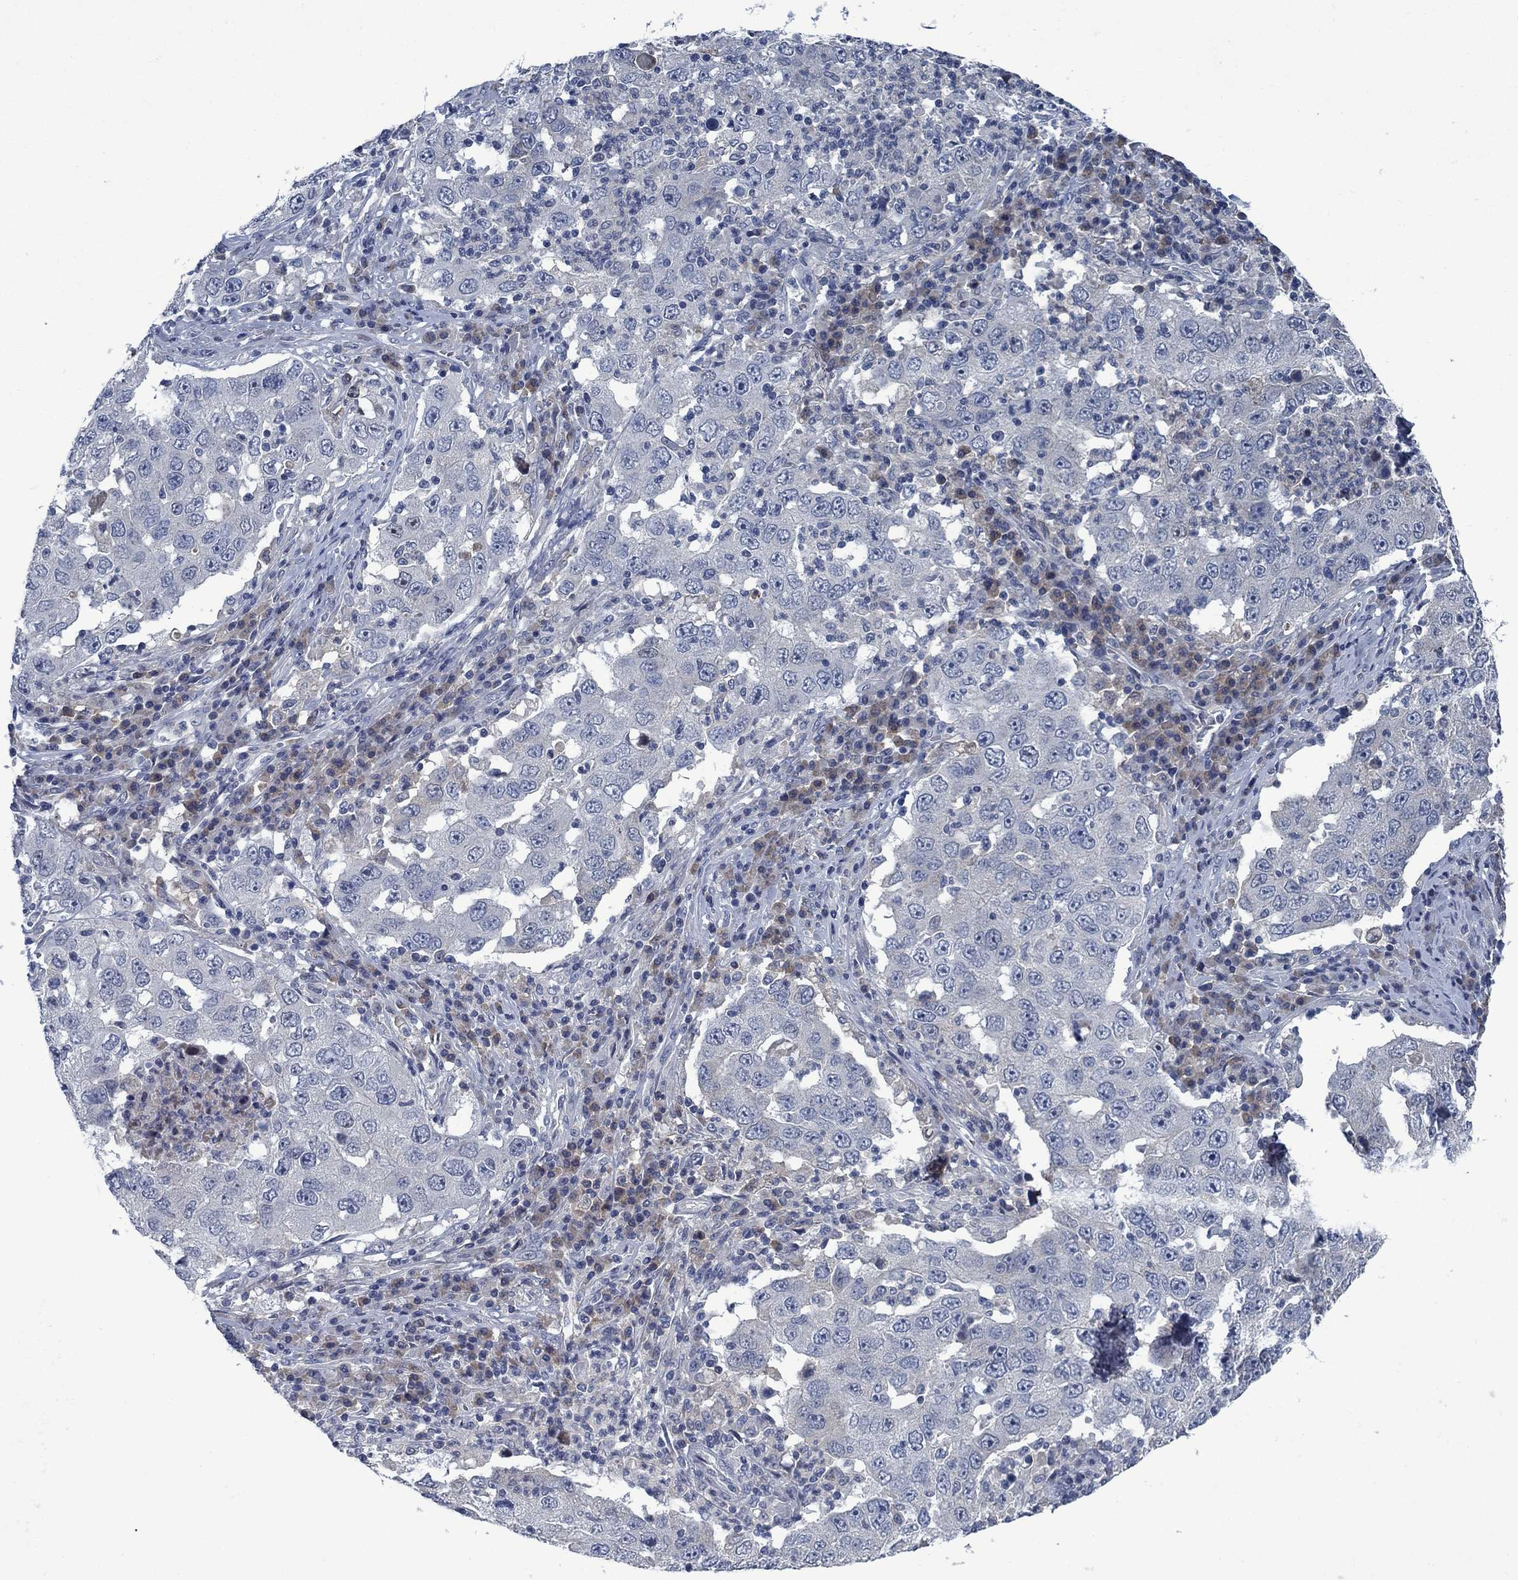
{"staining": {"intensity": "negative", "quantity": "none", "location": "none"}, "tissue": "lung cancer", "cell_type": "Tumor cells", "image_type": "cancer", "snomed": [{"axis": "morphology", "description": "Adenocarcinoma, NOS"}, {"axis": "topography", "description": "Lung"}], "caption": "There is no significant expression in tumor cells of lung cancer. (Stains: DAB (3,3'-diaminobenzidine) IHC with hematoxylin counter stain, Microscopy: brightfield microscopy at high magnification).", "gene": "PNMA8A", "patient": {"sex": "male", "age": 73}}